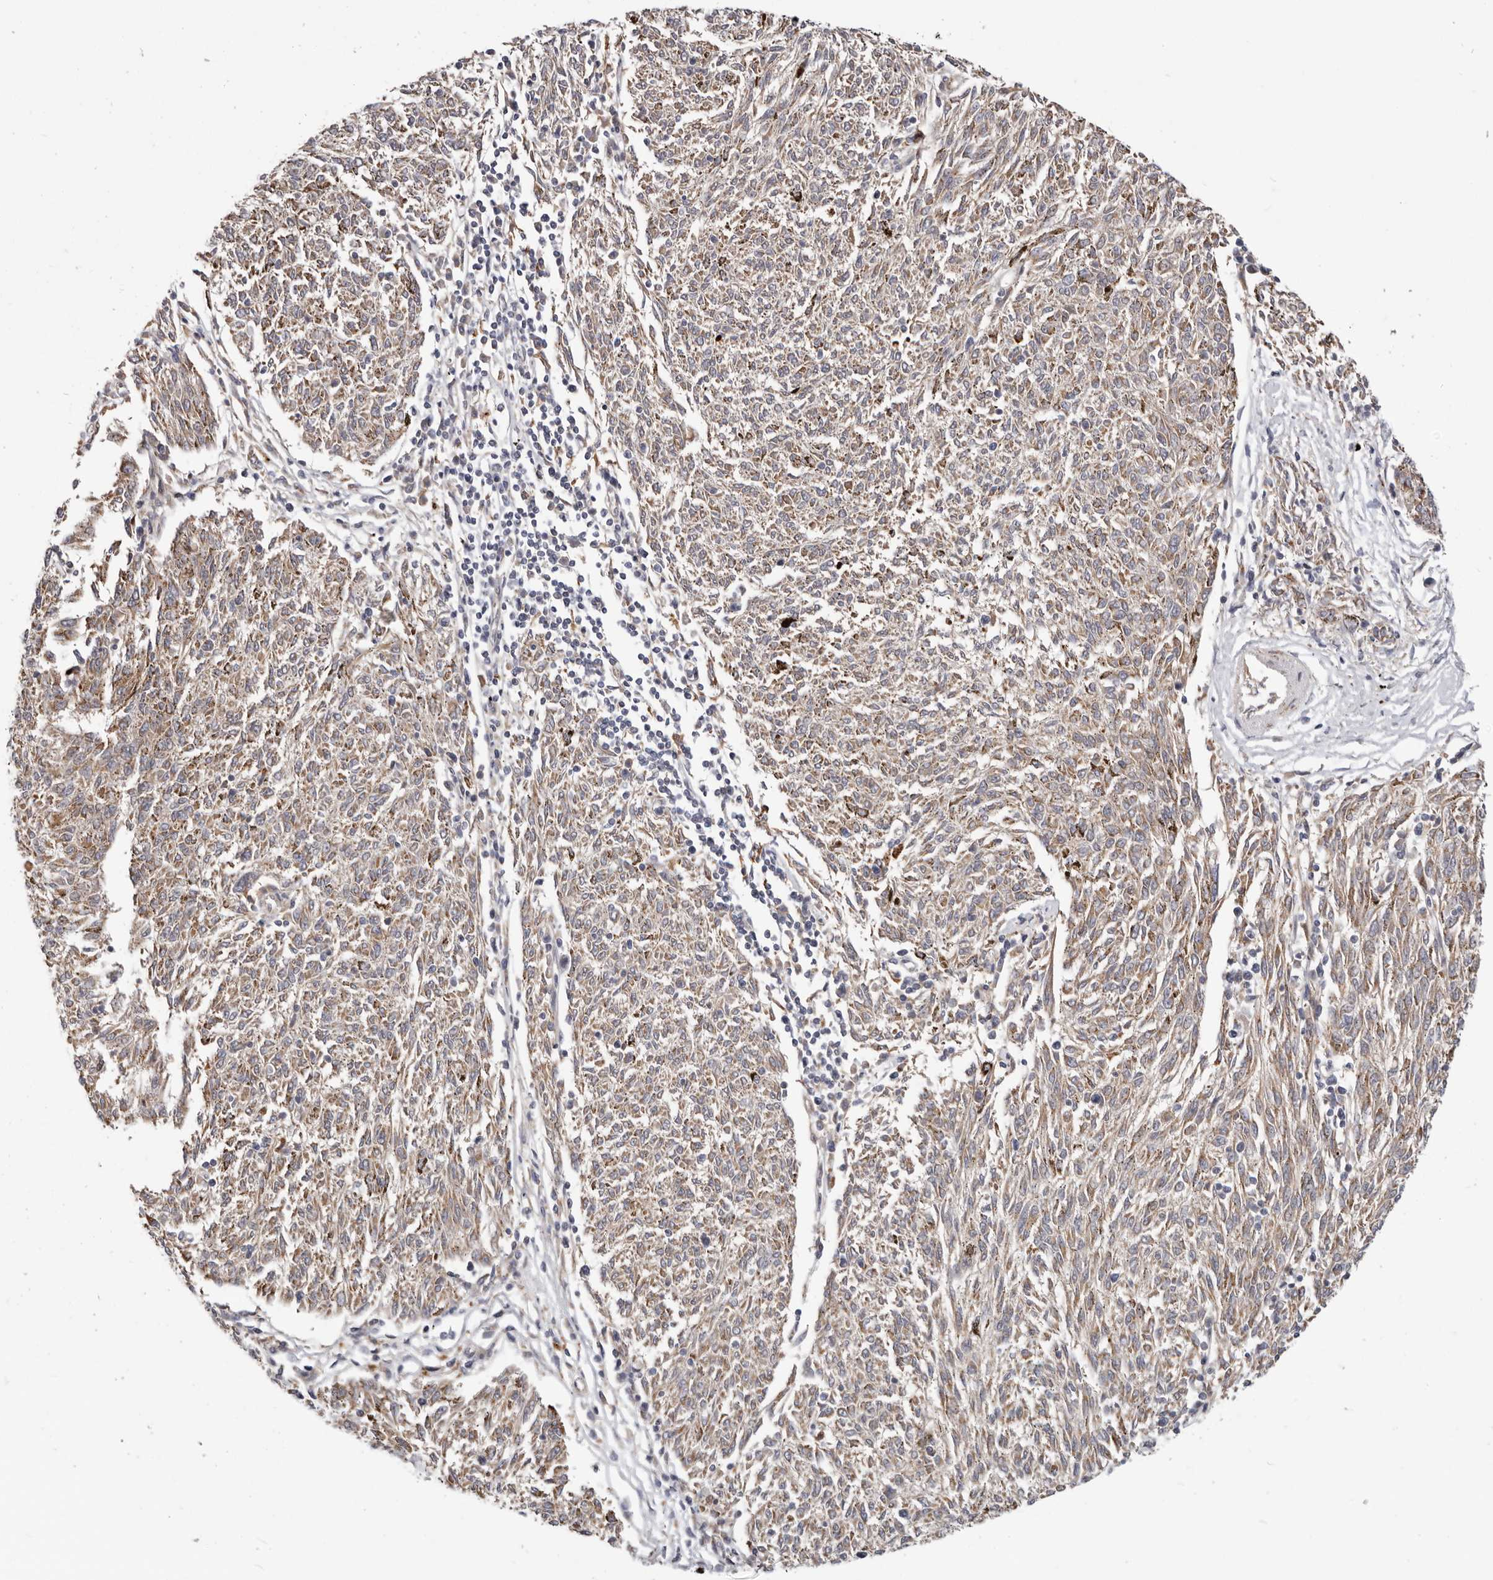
{"staining": {"intensity": "moderate", "quantity": ">75%", "location": "cytoplasmic/membranous"}, "tissue": "melanoma", "cell_type": "Tumor cells", "image_type": "cancer", "snomed": [{"axis": "morphology", "description": "Malignant melanoma, NOS"}, {"axis": "topography", "description": "Skin"}], "caption": "Tumor cells display medium levels of moderate cytoplasmic/membranous staining in about >75% of cells in human malignant melanoma.", "gene": "TOR3A", "patient": {"sex": "female", "age": 72}}